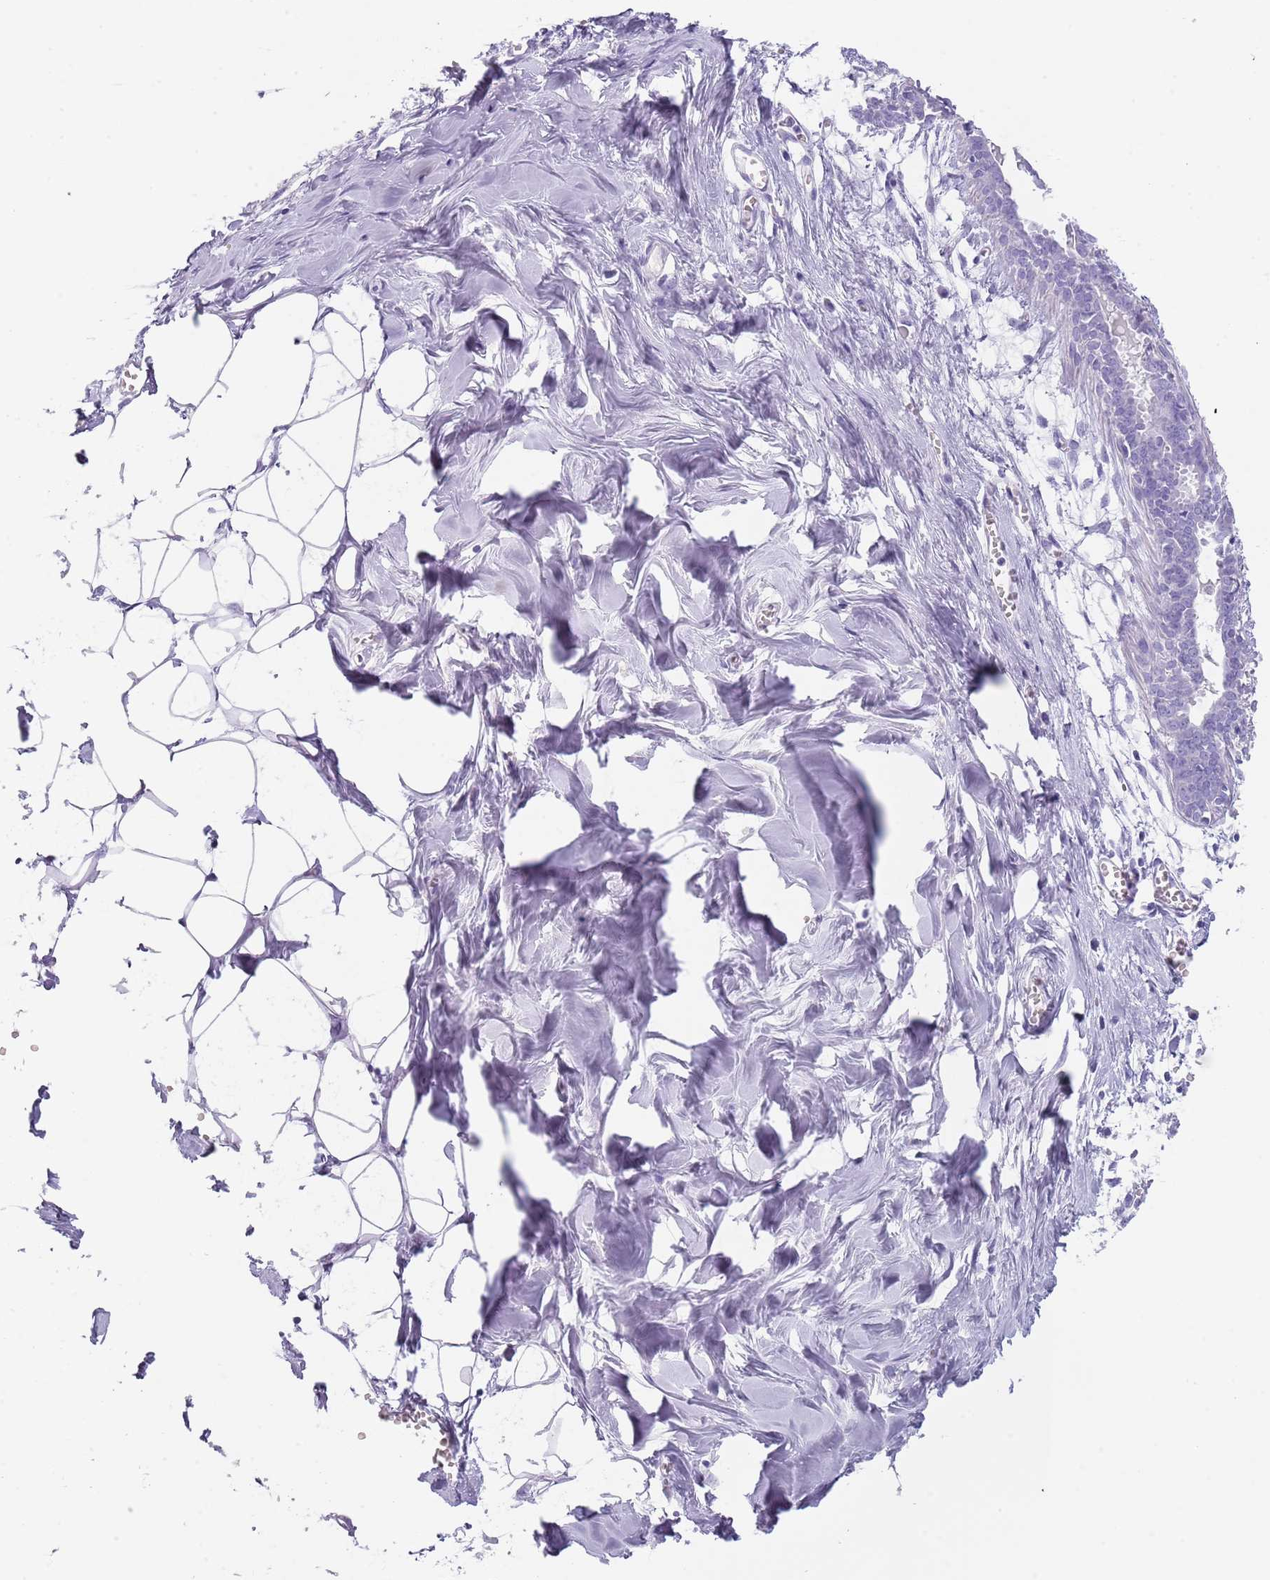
{"staining": {"intensity": "negative", "quantity": "none", "location": "none"}, "tissue": "breast", "cell_type": "Adipocytes", "image_type": "normal", "snomed": [{"axis": "morphology", "description": "Normal tissue, NOS"}, {"axis": "topography", "description": "Breast"}], "caption": "The micrograph displays no significant positivity in adipocytes of breast.", "gene": "ENSG00000271254", "patient": {"sex": "female", "age": 27}}